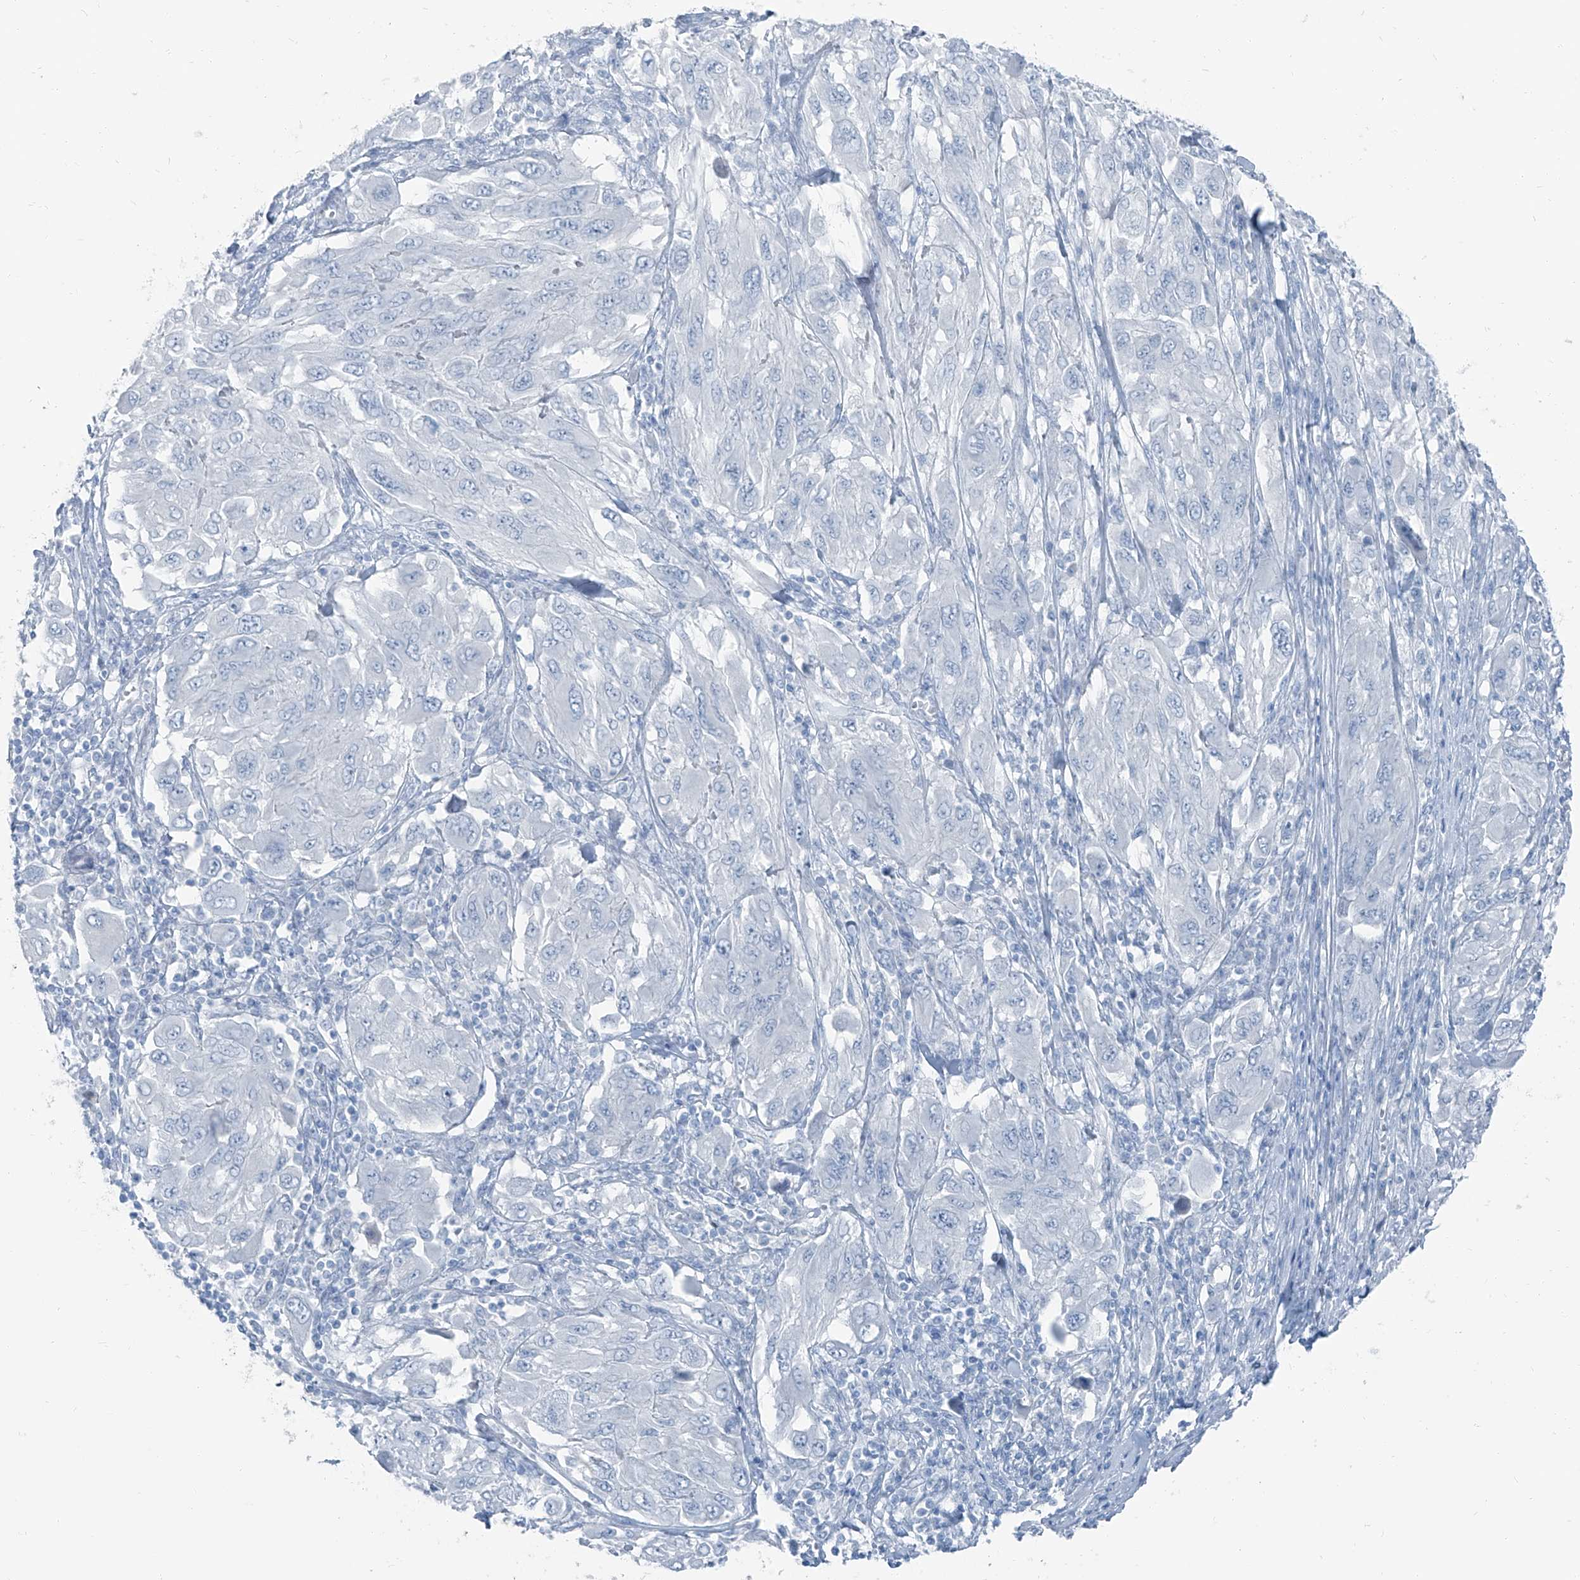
{"staining": {"intensity": "negative", "quantity": "none", "location": "none"}, "tissue": "melanoma", "cell_type": "Tumor cells", "image_type": "cancer", "snomed": [{"axis": "morphology", "description": "Malignant melanoma, NOS"}, {"axis": "topography", "description": "Skin"}], "caption": "This is a histopathology image of IHC staining of melanoma, which shows no expression in tumor cells.", "gene": "RGN", "patient": {"sex": "female", "age": 91}}